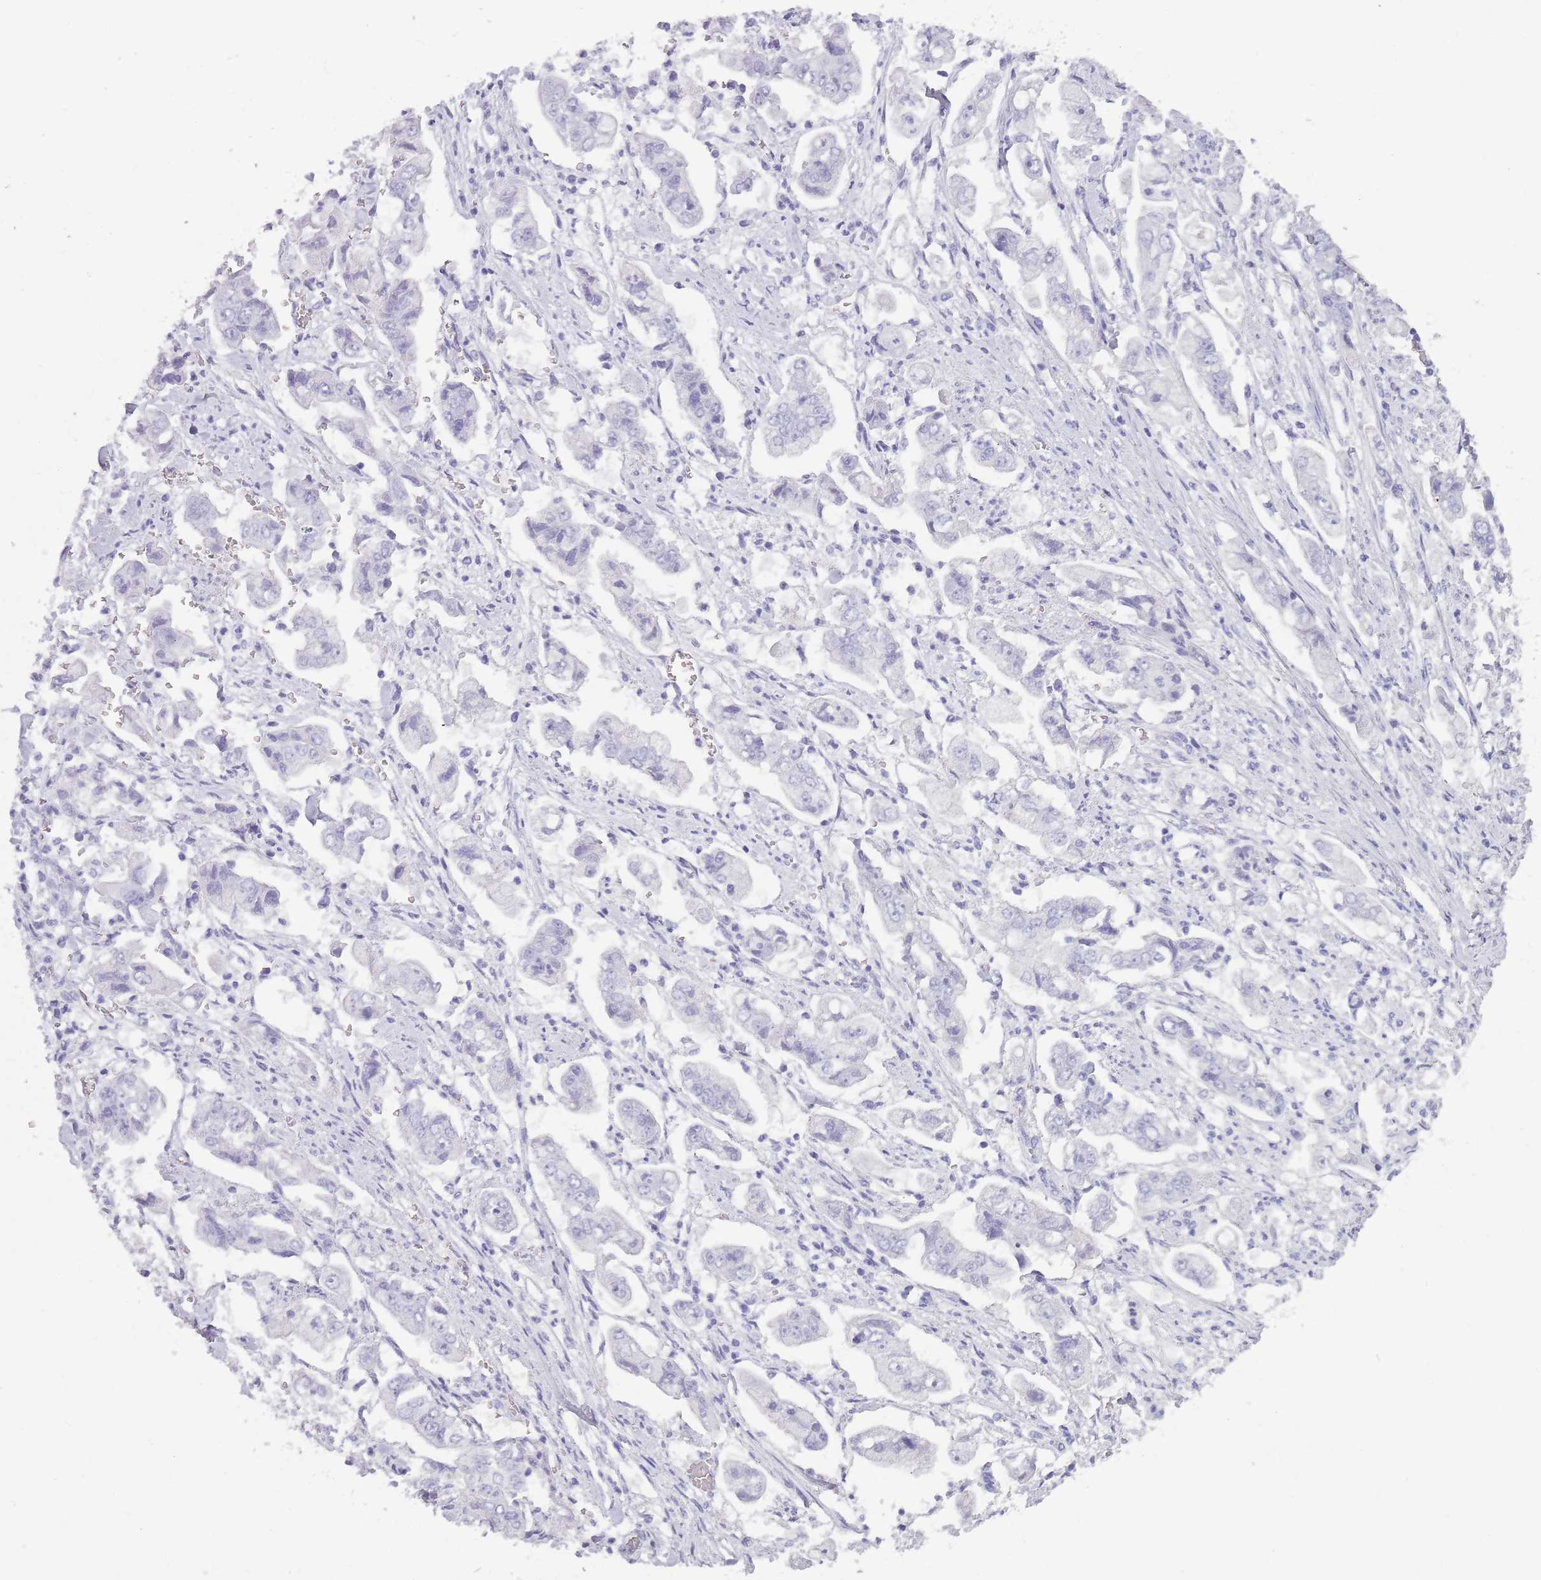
{"staining": {"intensity": "negative", "quantity": "none", "location": "none"}, "tissue": "stomach cancer", "cell_type": "Tumor cells", "image_type": "cancer", "snomed": [{"axis": "morphology", "description": "Adenocarcinoma, NOS"}, {"axis": "topography", "description": "Stomach"}], "caption": "Immunohistochemistry of human adenocarcinoma (stomach) reveals no expression in tumor cells. (IHC, brightfield microscopy, high magnification).", "gene": "TCP11", "patient": {"sex": "male", "age": 62}}